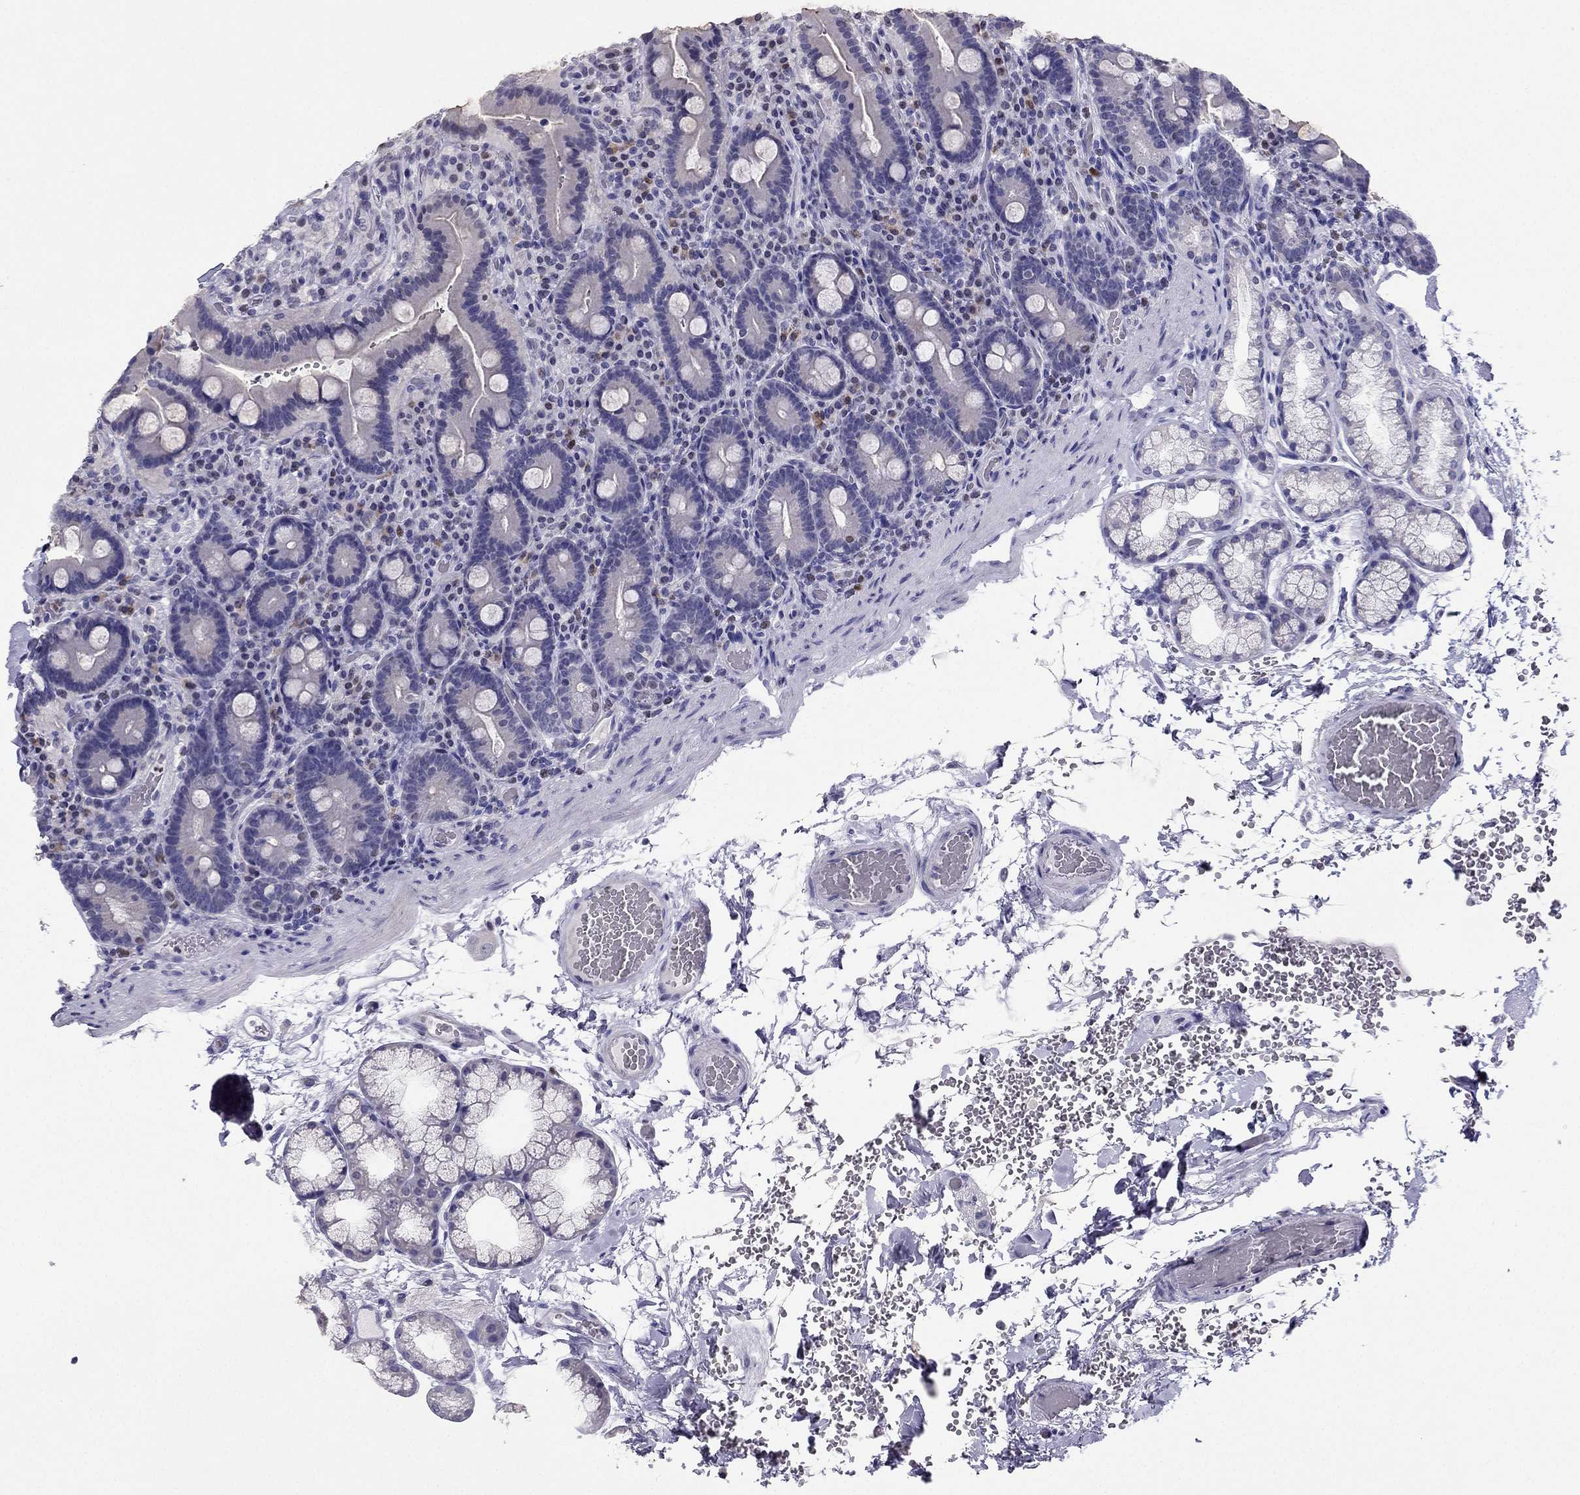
{"staining": {"intensity": "negative", "quantity": "none", "location": "none"}, "tissue": "duodenum", "cell_type": "Glandular cells", "image_type": "normal", "snomed": [{"axis": "morphology", "description": "Normal tissue, NOS"}, {"axis": "topography", "description": "Duodenum"}], "caption": "IHC histopathology image of normal duodenum stained for a protein (brown), which exhibits no expression in glandular cells.", "gene": "ARID3A", "patient": {"sex": "female", "age": 62}}